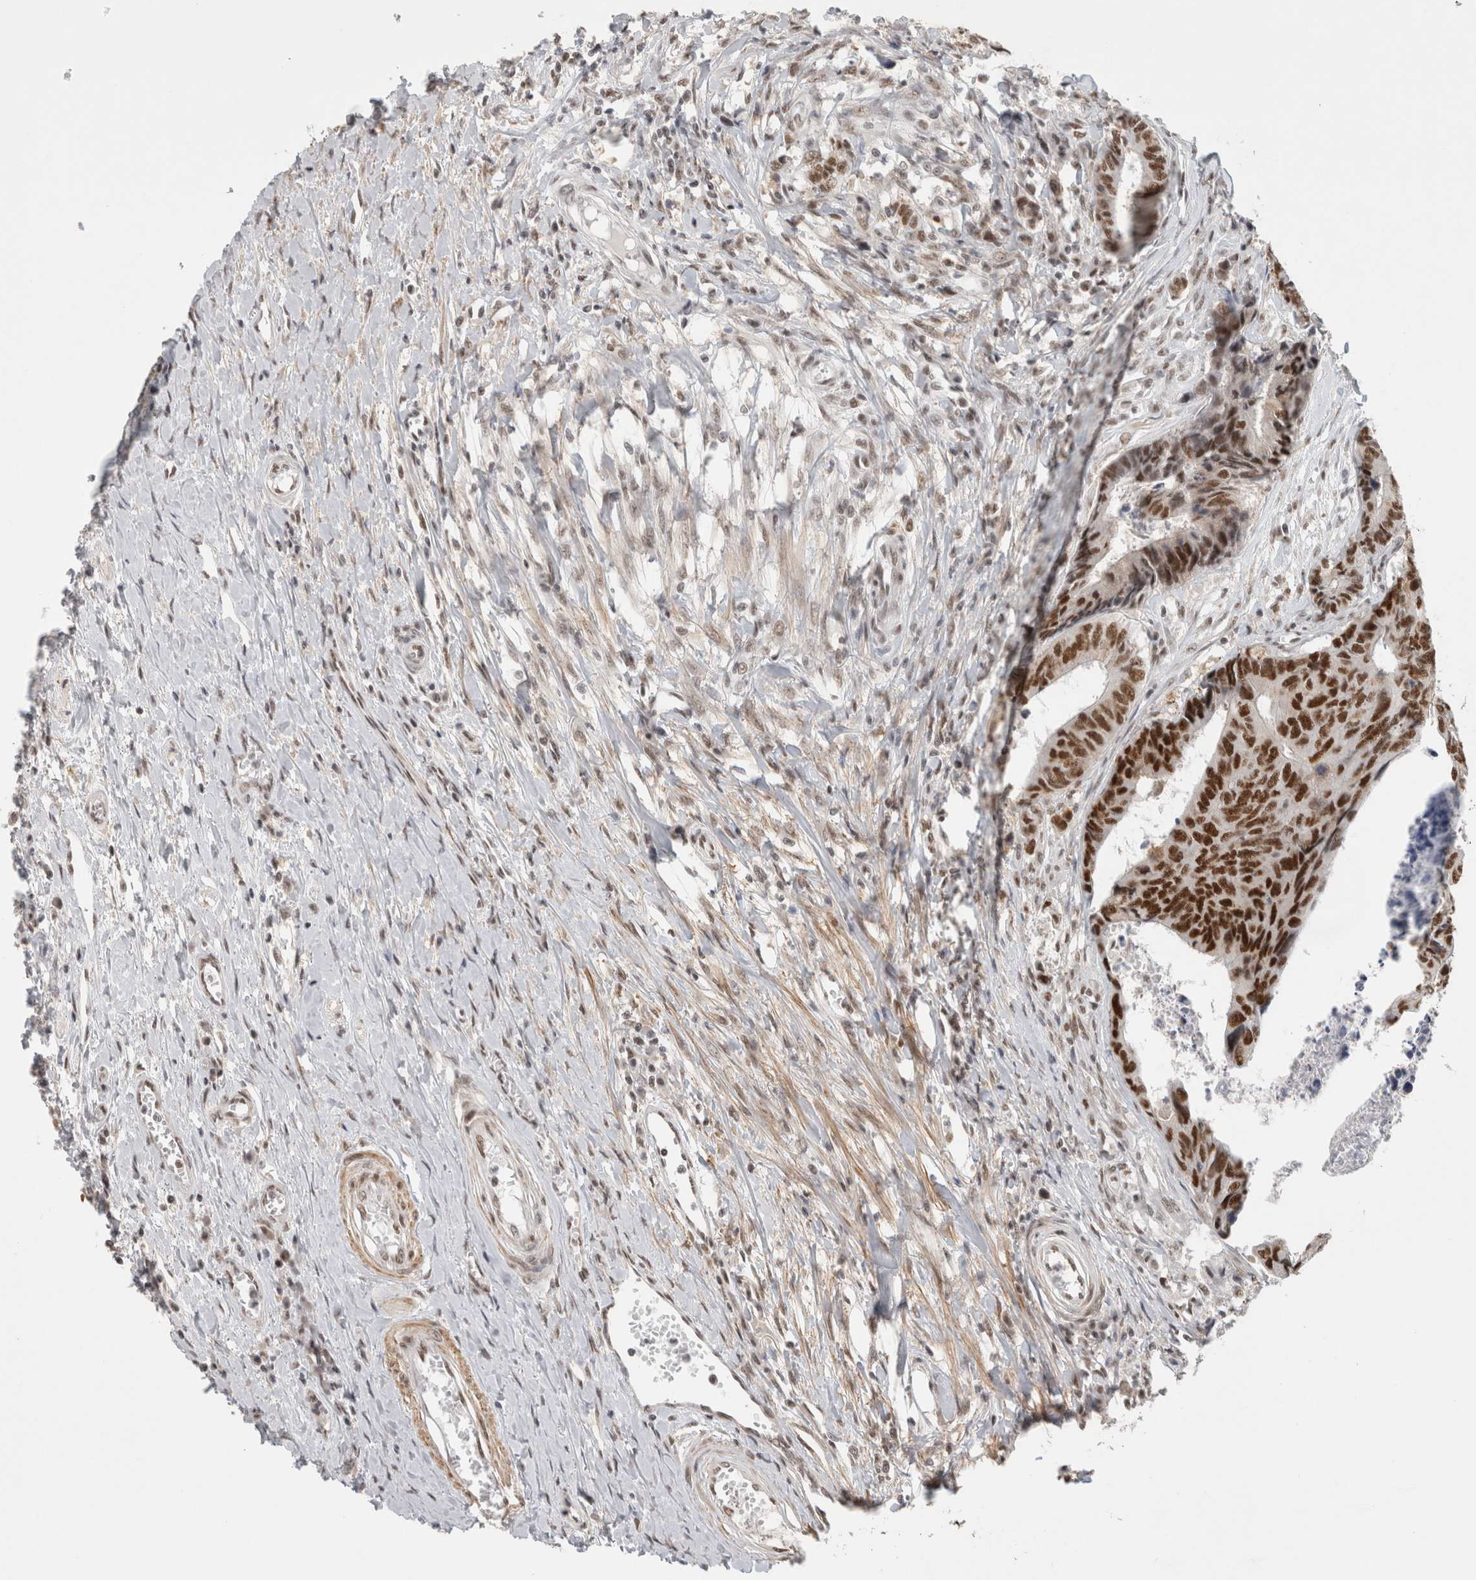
{"staining": {"intensity": "strong", "quantity": ">75%", "location": "nuclear"}, "tissue": "colorectal cancer", "cell_type": "Tumor cells", "image_type": "cancer", "snomed": [{"axis": "morphology", "description": "Adenocarcinoma, NOS"}, {"axis": "topography", "description": "Rectum"}], "caption": "IHC staining of colorectal cancer, which reveals high levels of strong nuclear staining in approximately >75% of tumor cells indicating strong nuclear protein staining. The staining was performed using DAB (3,3'-diaminobenzidine) (brown) for protein detection and nuclei were counterstained in hematoxylin (blue).", "gene": "ZNF830", "patient": {"sex": "male", "age": 84}}